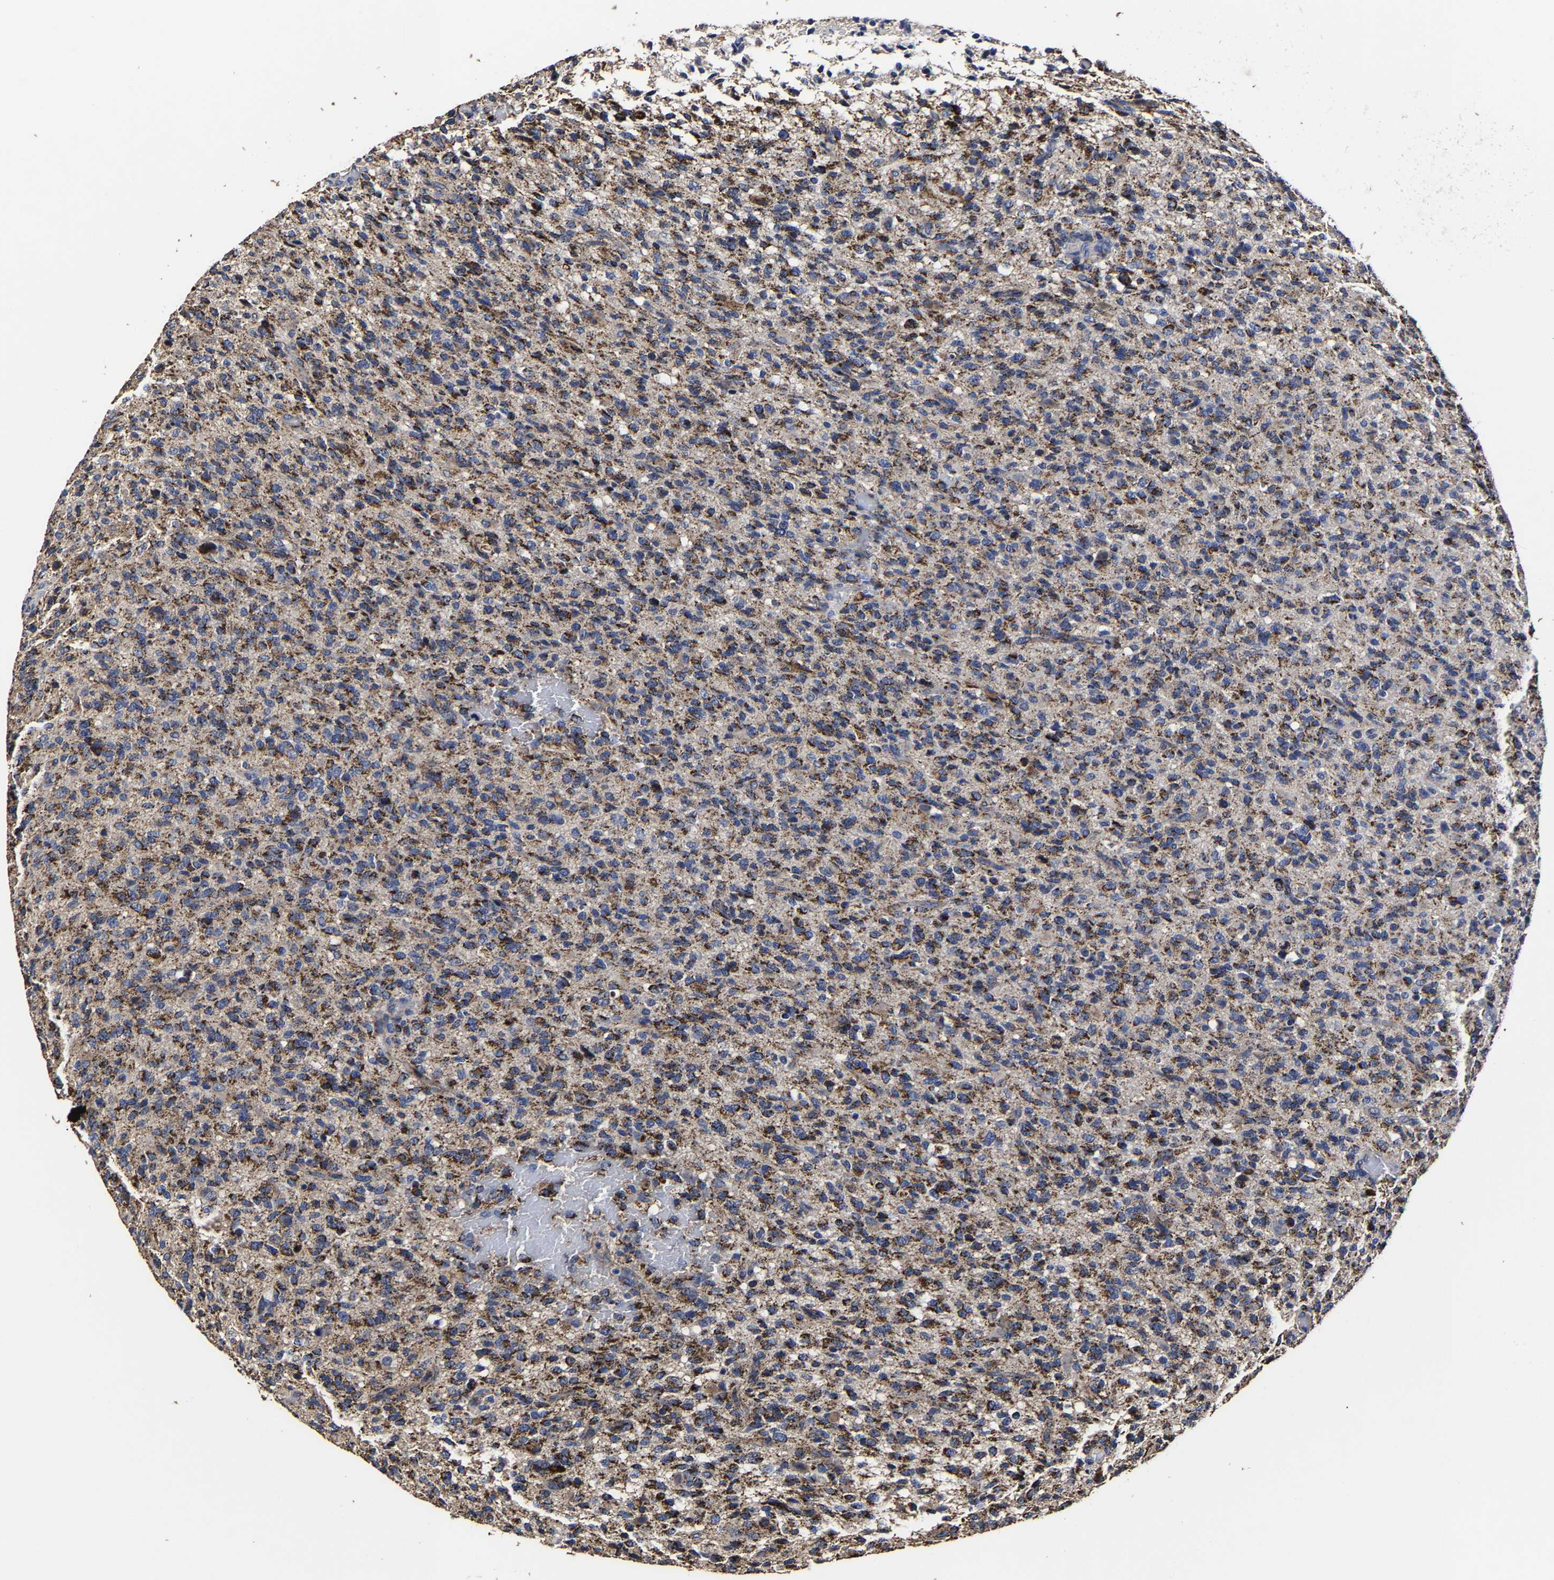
{"staining": {"intensity": "moderate", "quantity": ">75%", "location": "cytoplasmic/membranous"}, "tissue": "glioma", "cell_type": "Tumor cells", "image_type": "cancer", "snomed": [{"axis": "morphology", "description": "Glioma, malignant, High grade"}, {"axis": "topography", "description": "Brain"}], "caption": "Glioma tissue displays moderate cytoplasmic/membranous expression in approximately >75% of tumor cells", "gene": "AASS", "patient": {"sex": "male", "age": 71}}